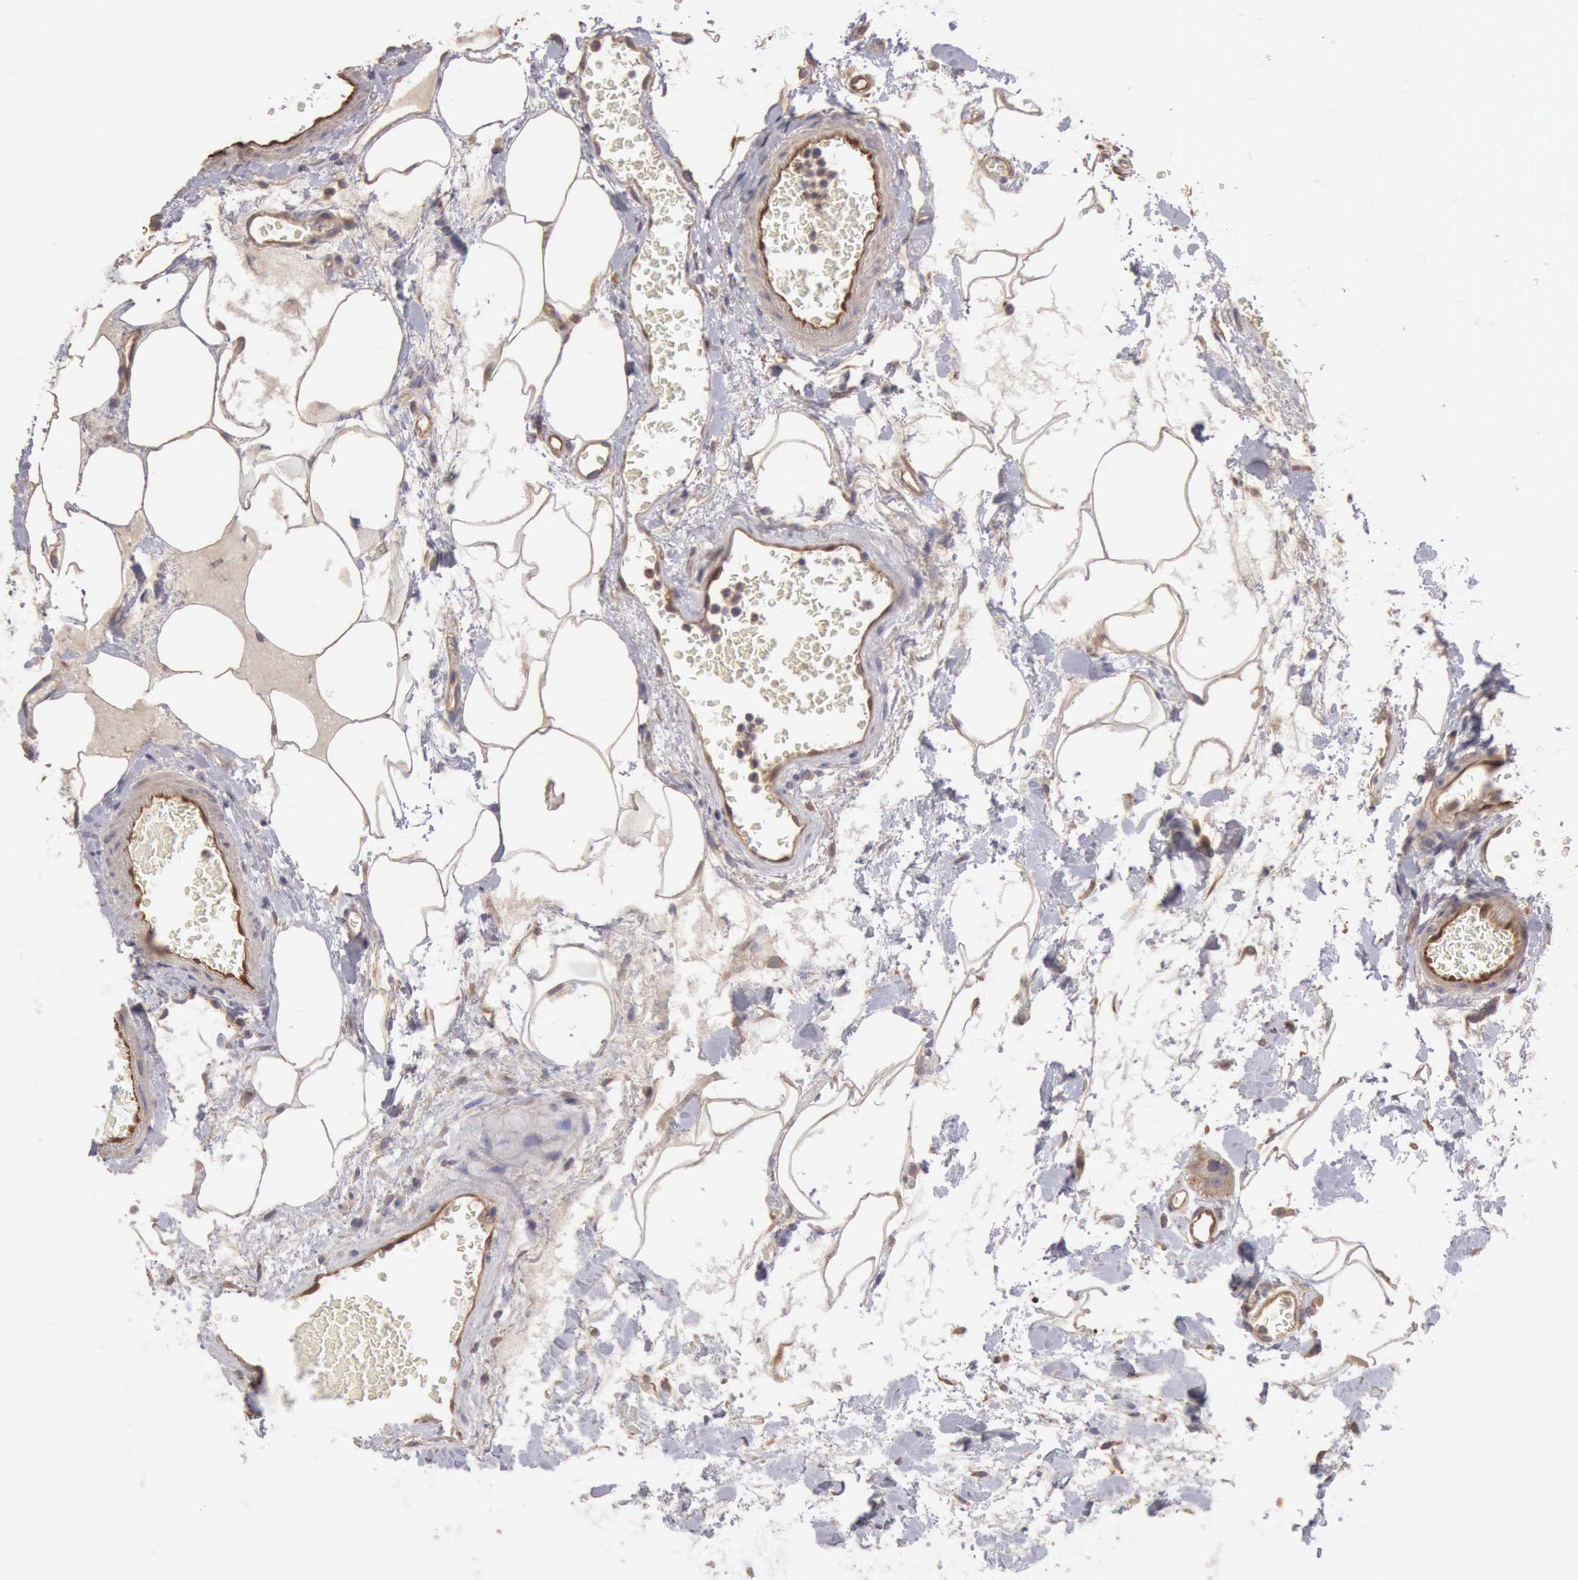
{"staining": {"intensity": "moderate", "quantity": ">75%", "location": "cytoplasmic/membranous,nuclear"}, "tissue": "colon", "cell_type": "Endothelial cells", "image_type": "normal", "snomed": [{"axis": "morphology", "description": "Normal tissue, NOS"}, {"axis": "morphology", "description": "Adenocarcinoma, NOS"}, {"axis": "topography", "description": "Colon"}], "caption": "Protein staining shows moderate cytoplasmic/membranous,nuclear staining in about >75% of endothelial cells in benign colon. The staining is performed using DAB (3,3'-diaminobenzidine) brown chromogen to label protein expression. The nuclei are counter-stained blue using hematoxylin.", "gene": "BMX", "patient": {"sex": "male", "age": 76}}